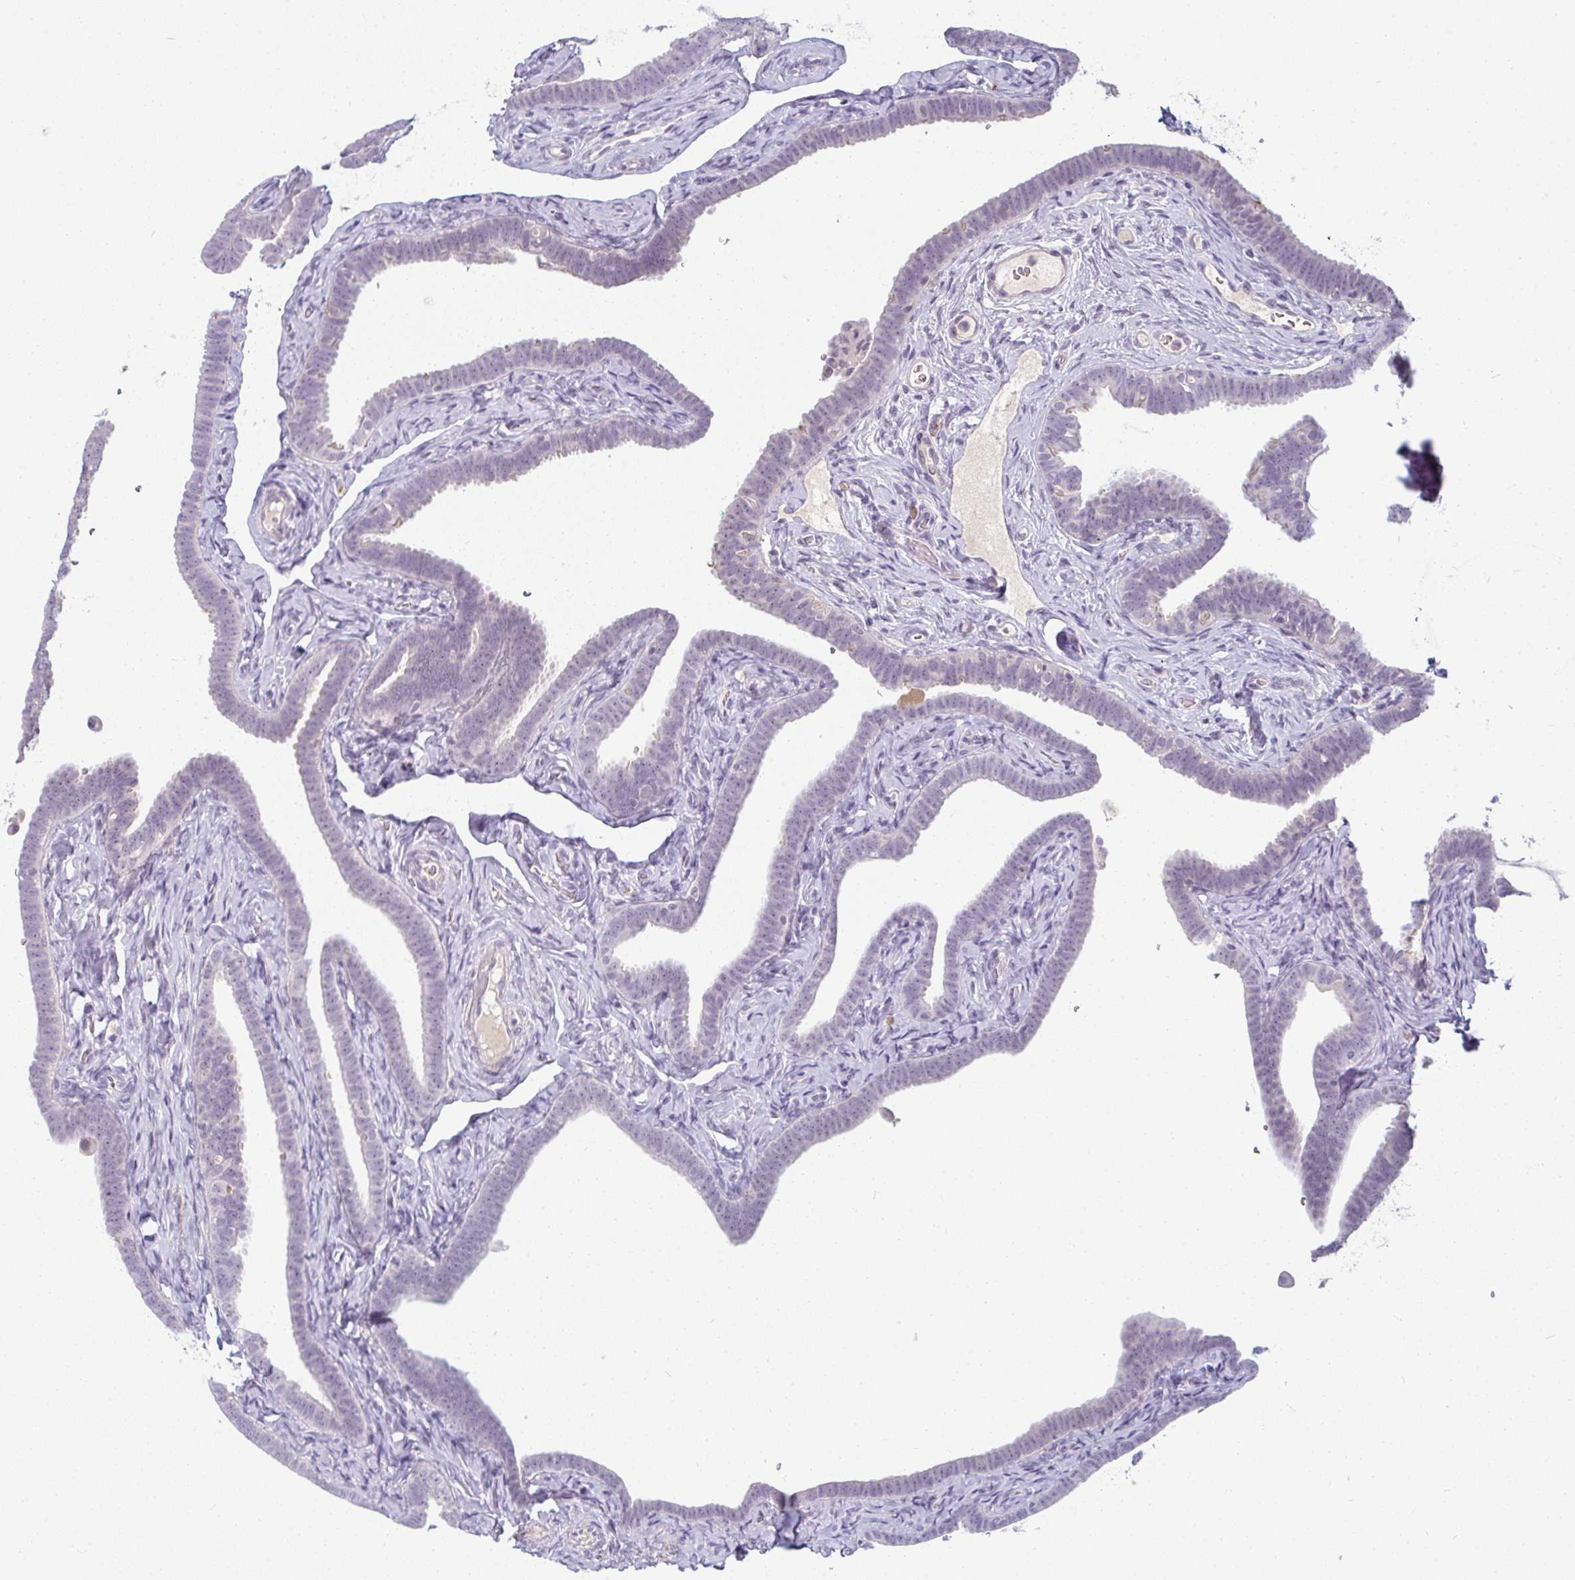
{"staining": {"intensity": "negative", "quantity": "none", "location": "none"}, "tissue": "fallopian tube", "cell_type": "Glandular cells", "image_type": "normal", "snomed": [{"axis": "morphology", "description": "Normal tissue, NOS"}, {"axis": "topography", "description": "Fallopian tube"}], "caption": "An image of fallopian tube stained for a protein exhibits no brown staining in glandular cells. (Stains: DAB IHC with hematoxylin counter stain, Microscopy: brightfield microscopy at high magnification).", "gene": "PPFIA4", "patient": {"sex": "female", "age": 69}}